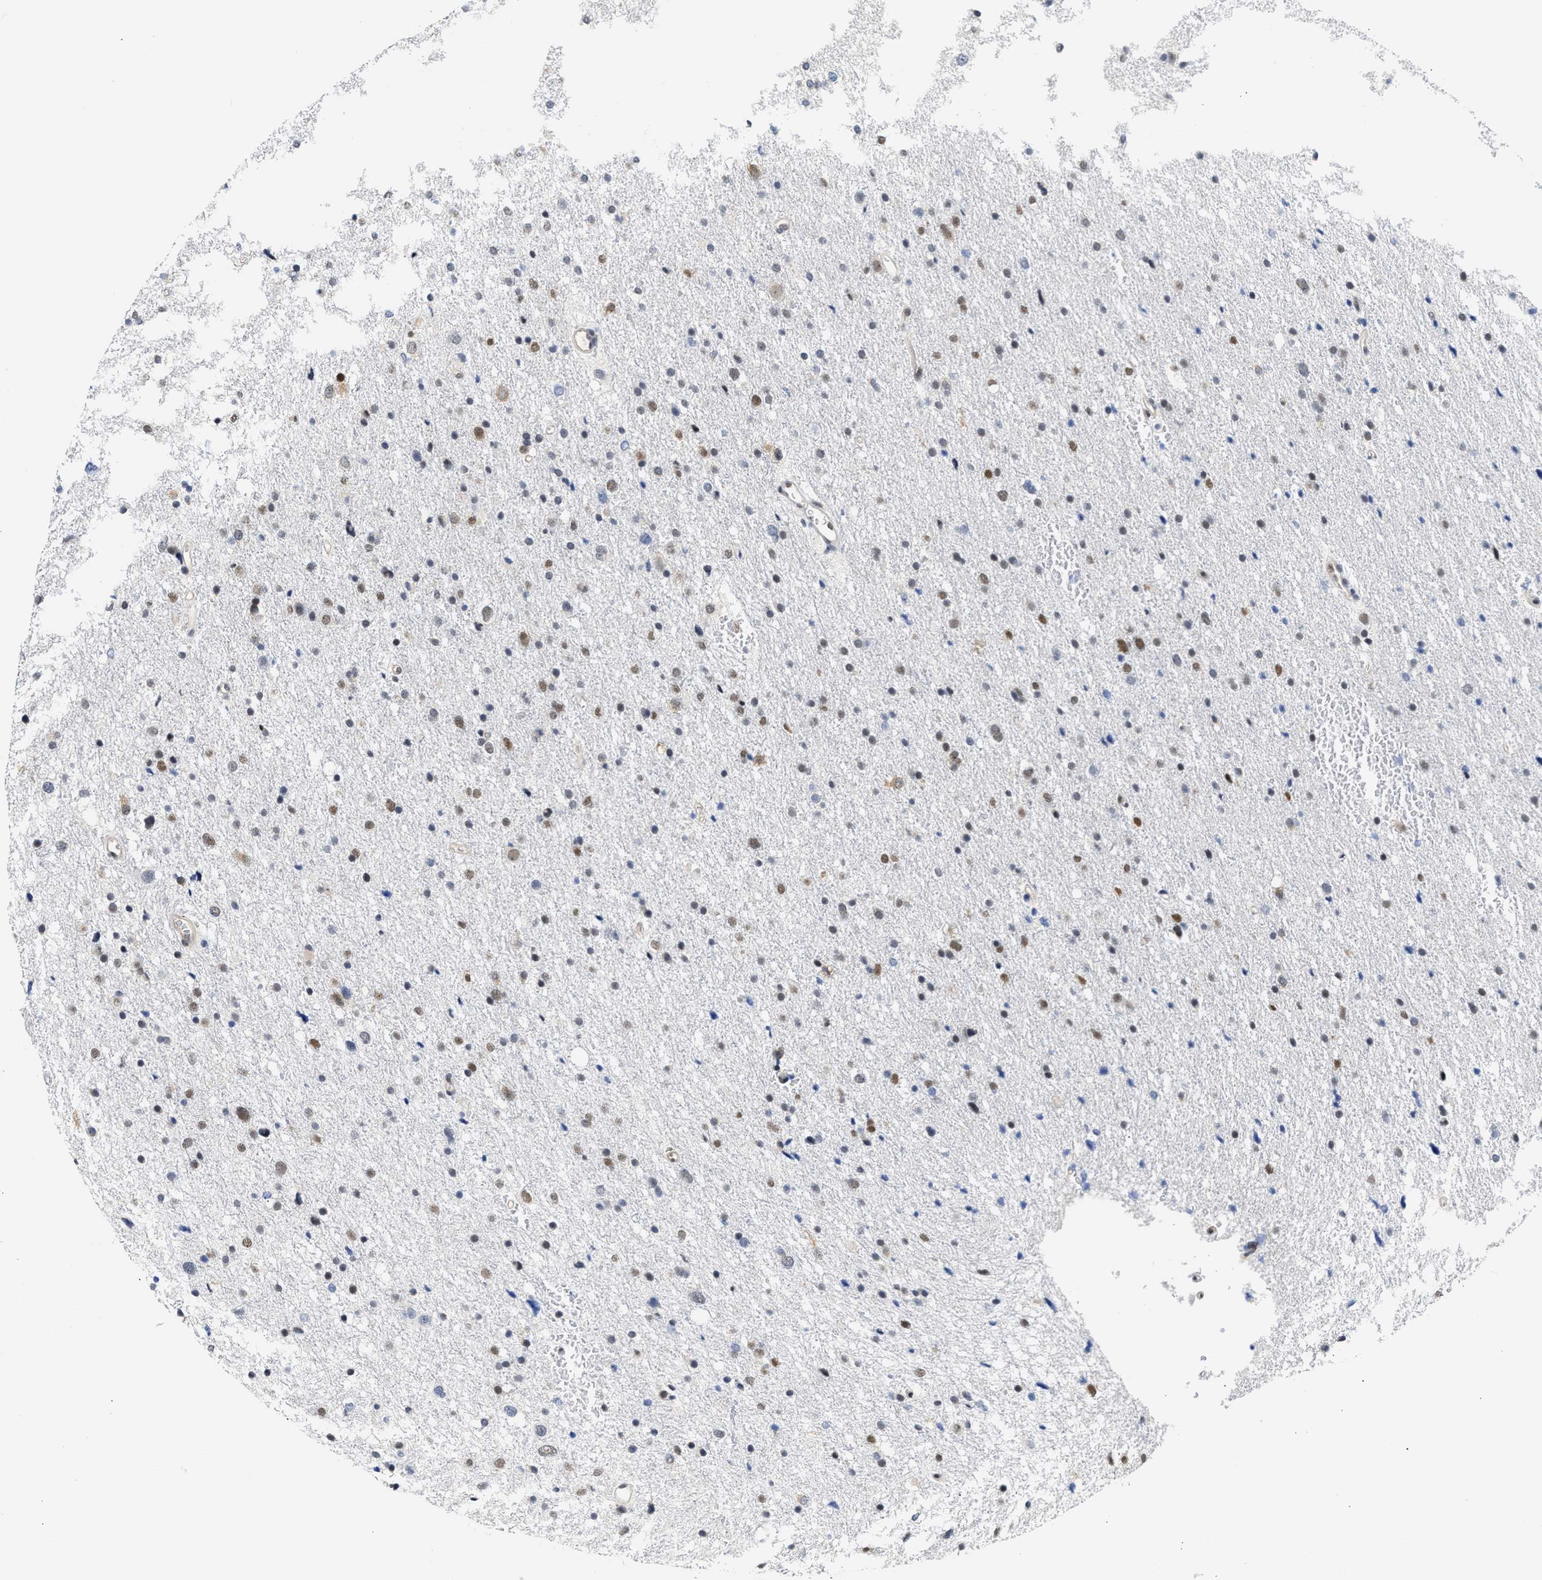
{"staining": {"intensity": "moderate", "quantity": "25%-75%", "location": "nuclear"}, "tissue": "glioma", "cell_type": "Tumor cells", "image_type": "cancer", "snomed": [{"axis": "morphology", "description": "Glioma, malignant, Low grade"}, {"axis": "topography", "description": "Brain"}], "caption": "DAB immunohistochemical staining of malignant glioma (low-grade) displays moderate nuclear protein staining in about 25%-75% of tumor cells.", "gene": "XPO5", "patient": {"sex": "female", "age": 37}}